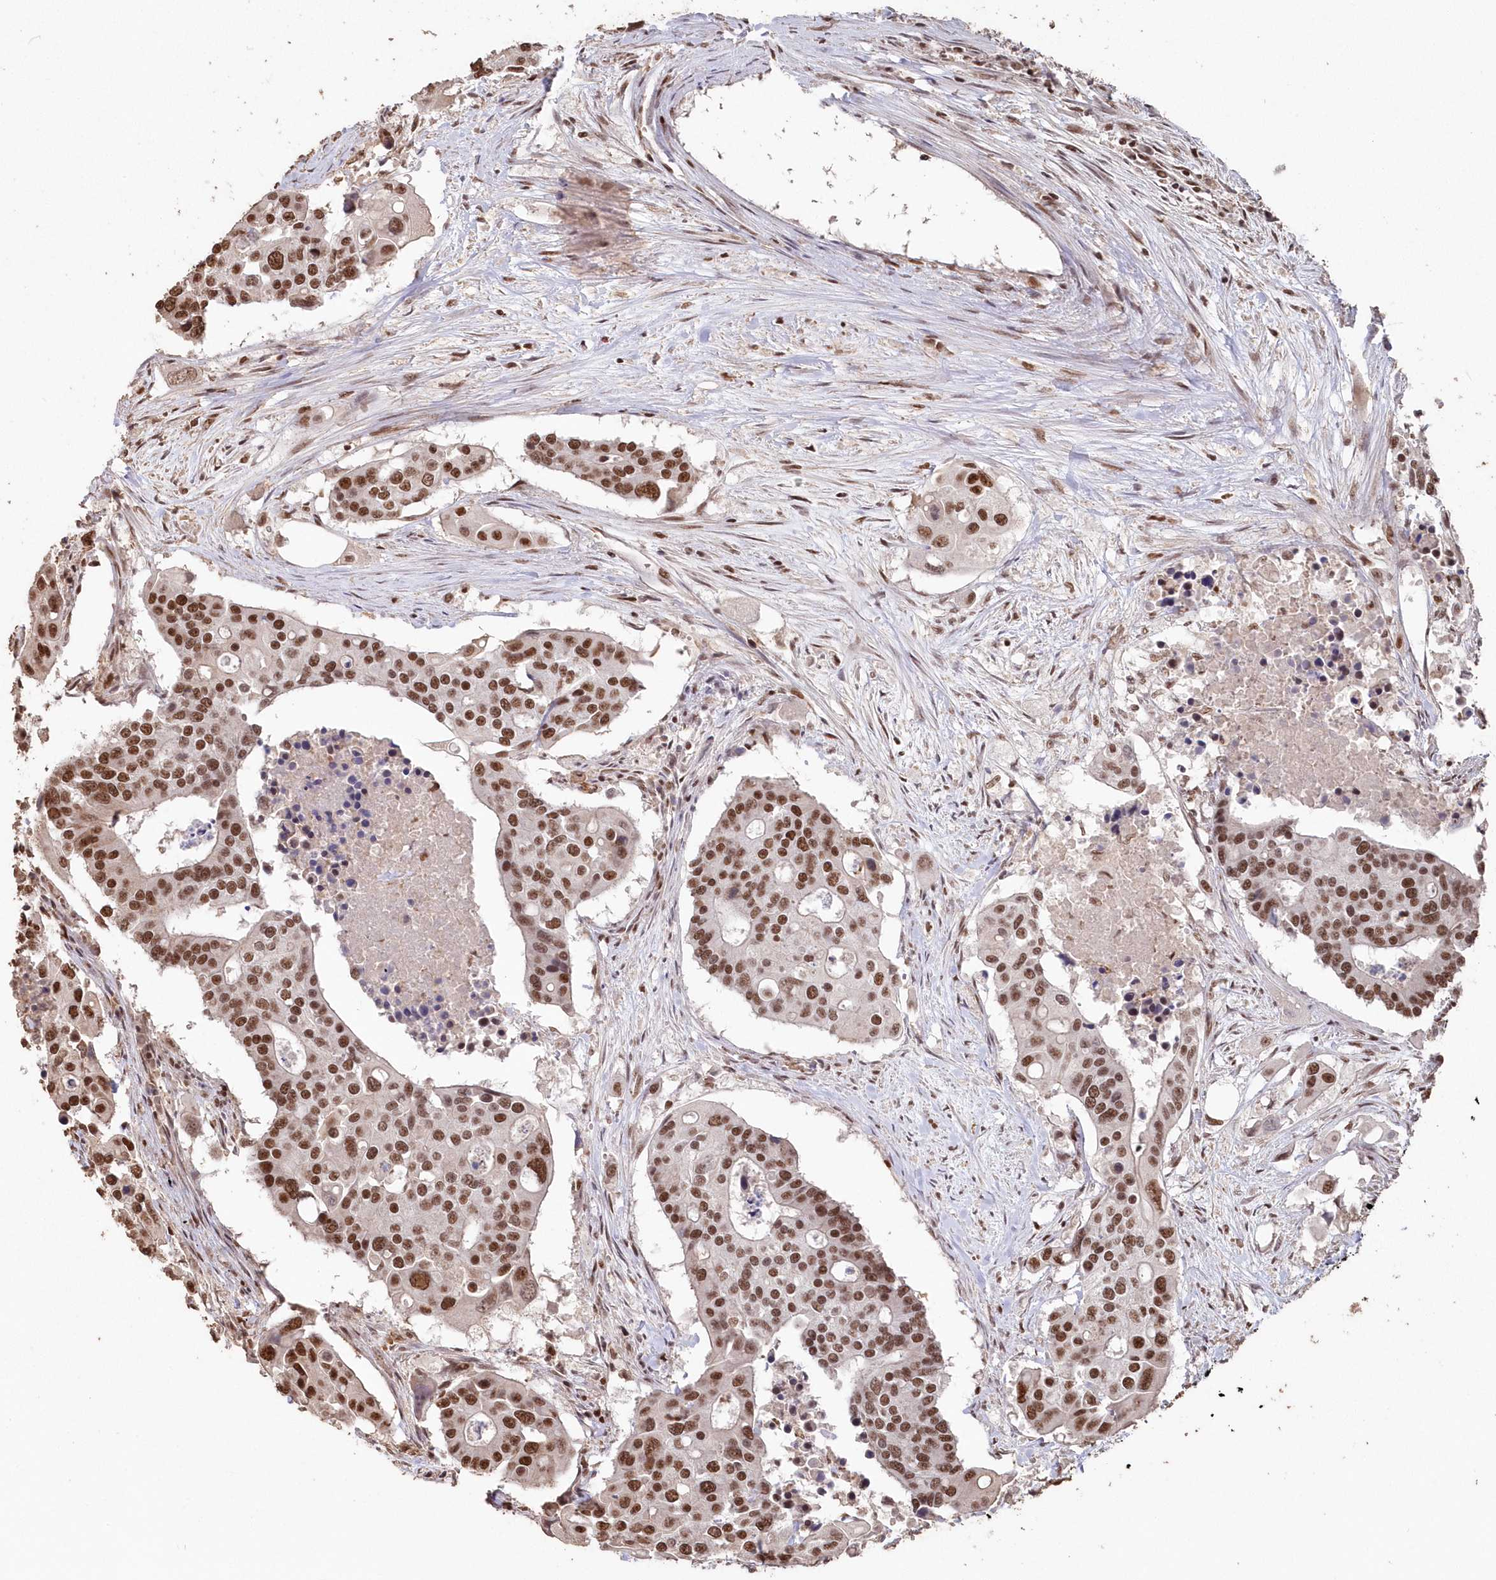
{"staining": {"intensity": "moderate", "quantity": ">75%", "location": "nuclear"}, "tissue": "colorectal cancer", "cell_type": "Tumor cells", "image_type": "cancer", "snomed": [{"axis": "morphology", "description": "Adenocarcinoma, NOS"}, {"axis": "topography", "description": "Colon"}], "caption": "Colorectal cancer stained for a protein (brown) demonstrates moderate nuclear positive expression in about >75% of tumor cells.", "gene": "PDS5A", "patient": {"sex": "male", "age": 77}}